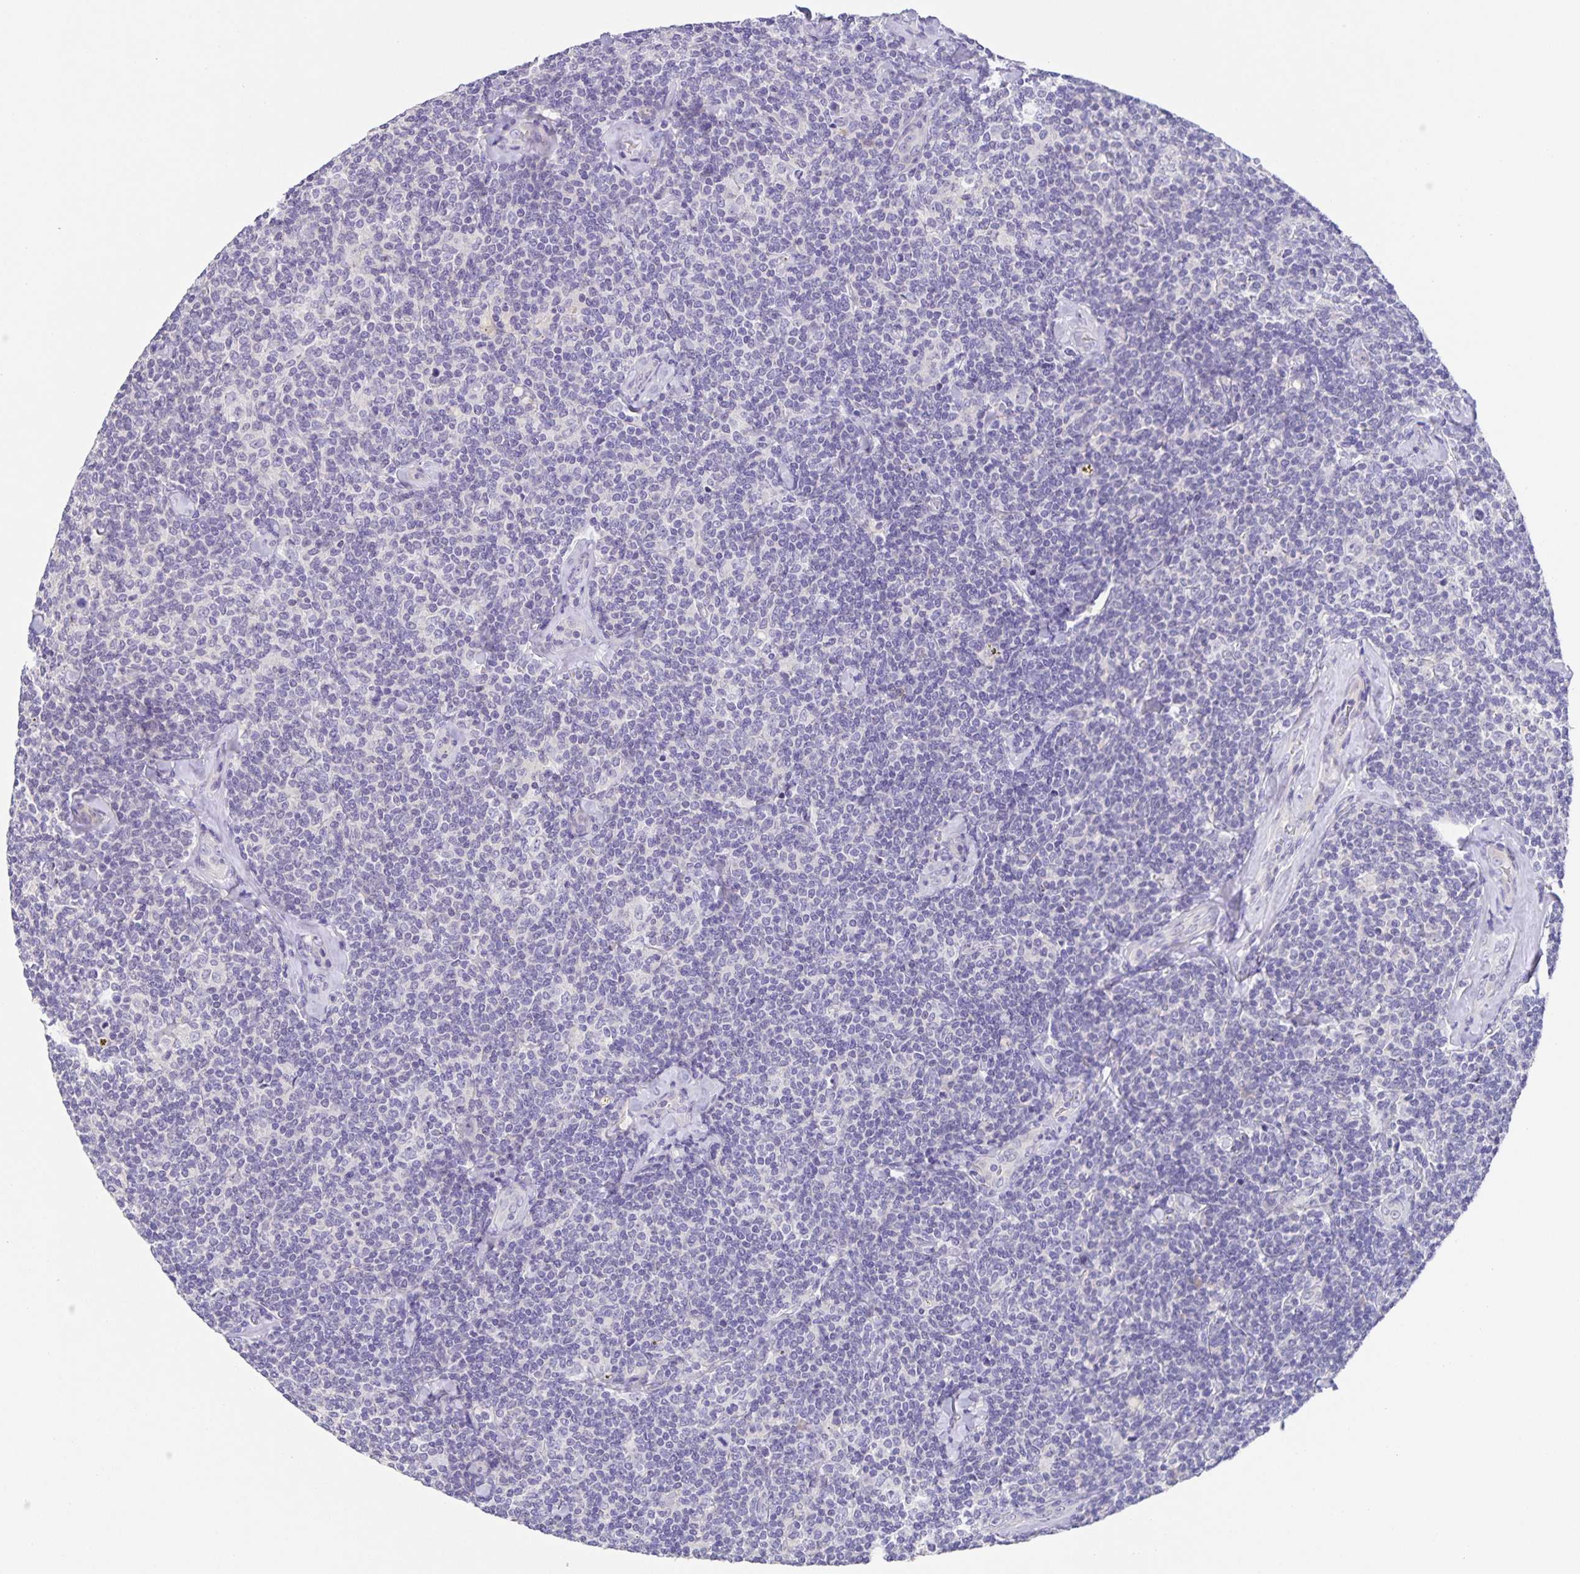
{"staining": {"intensity": "negative", "quantity": "none", "location": "none"}, "tissue": "lymphoma", "cell_type": "Tumor cells", "image_type": "cancer", "snomed": [{"axis": "morphology", "description": "Malignant lymphoma, non-Hodgkin's type, Low grade"}, {"axis": "topography", "description": "Lymph node"}], "caption": "A high-resolution photomicrograph shows IHC staining of lymphoma, which shows no significant expression in tumor cells.", "gene": "PRR36", "patient": {"sex": "female", "age": 56}}